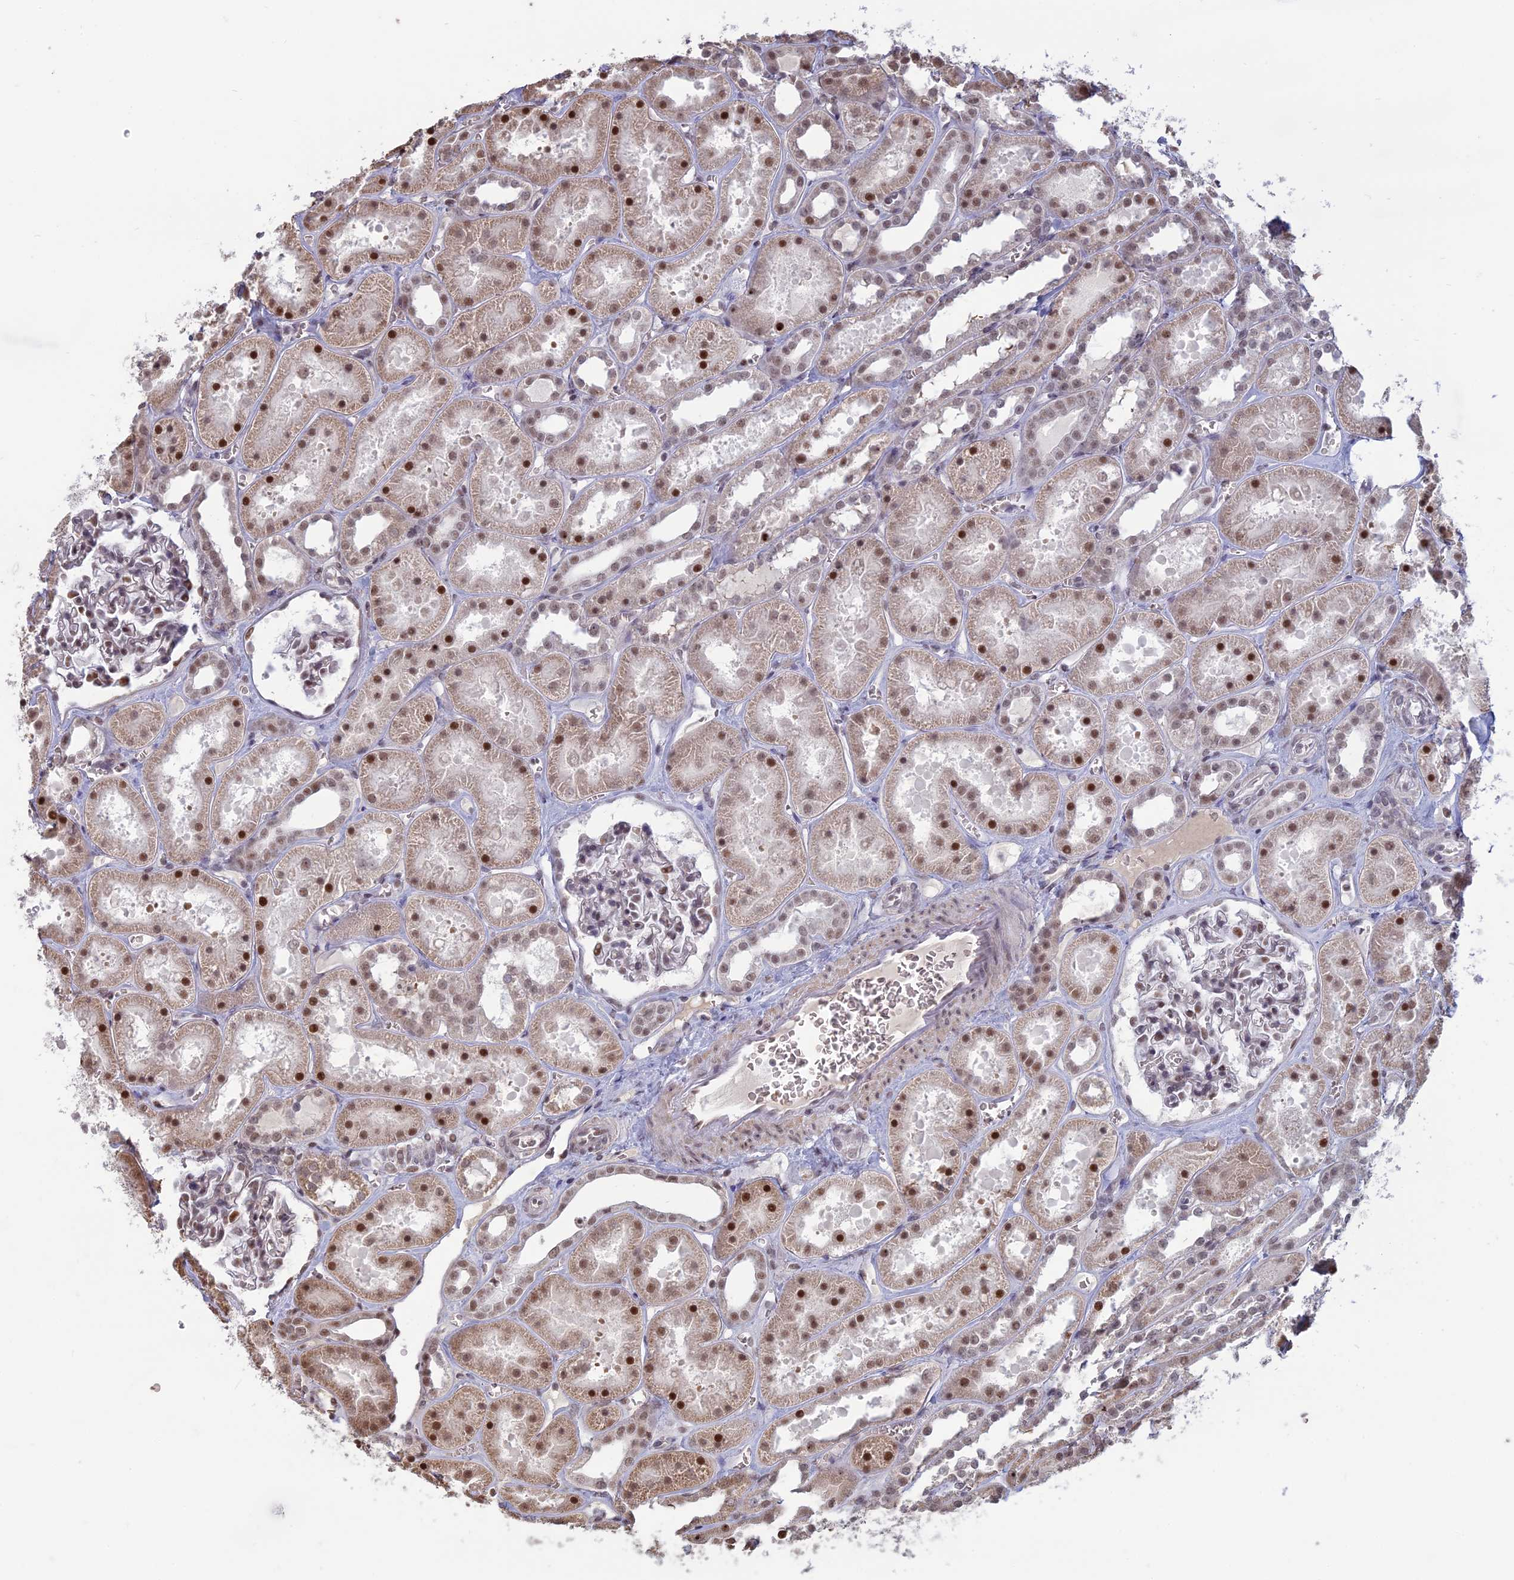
{"staining": {"intensity": "moderate", "quantity": "25%-75%", "location": "nuclear"}, "tissue": "kidney", "cell_type": "Cells in glomeruli", "image_type": "normal", "snomed": [{"axis": "morphology", "description": "Normal tissue, NOS"}, {"axis": "topography", "description": "Kidney"}], "caption": "Immunohistochemical staining of unremarkable kidney shows 25%-75% levels of moderate nuclear protein staining in about 25%-75% of cells in glomeruli. The protein of interest is shown in brown color, while the nuclei are stained blue.", "gene": "MFAP1", "patient": {"sex": "female", "age": 41}}